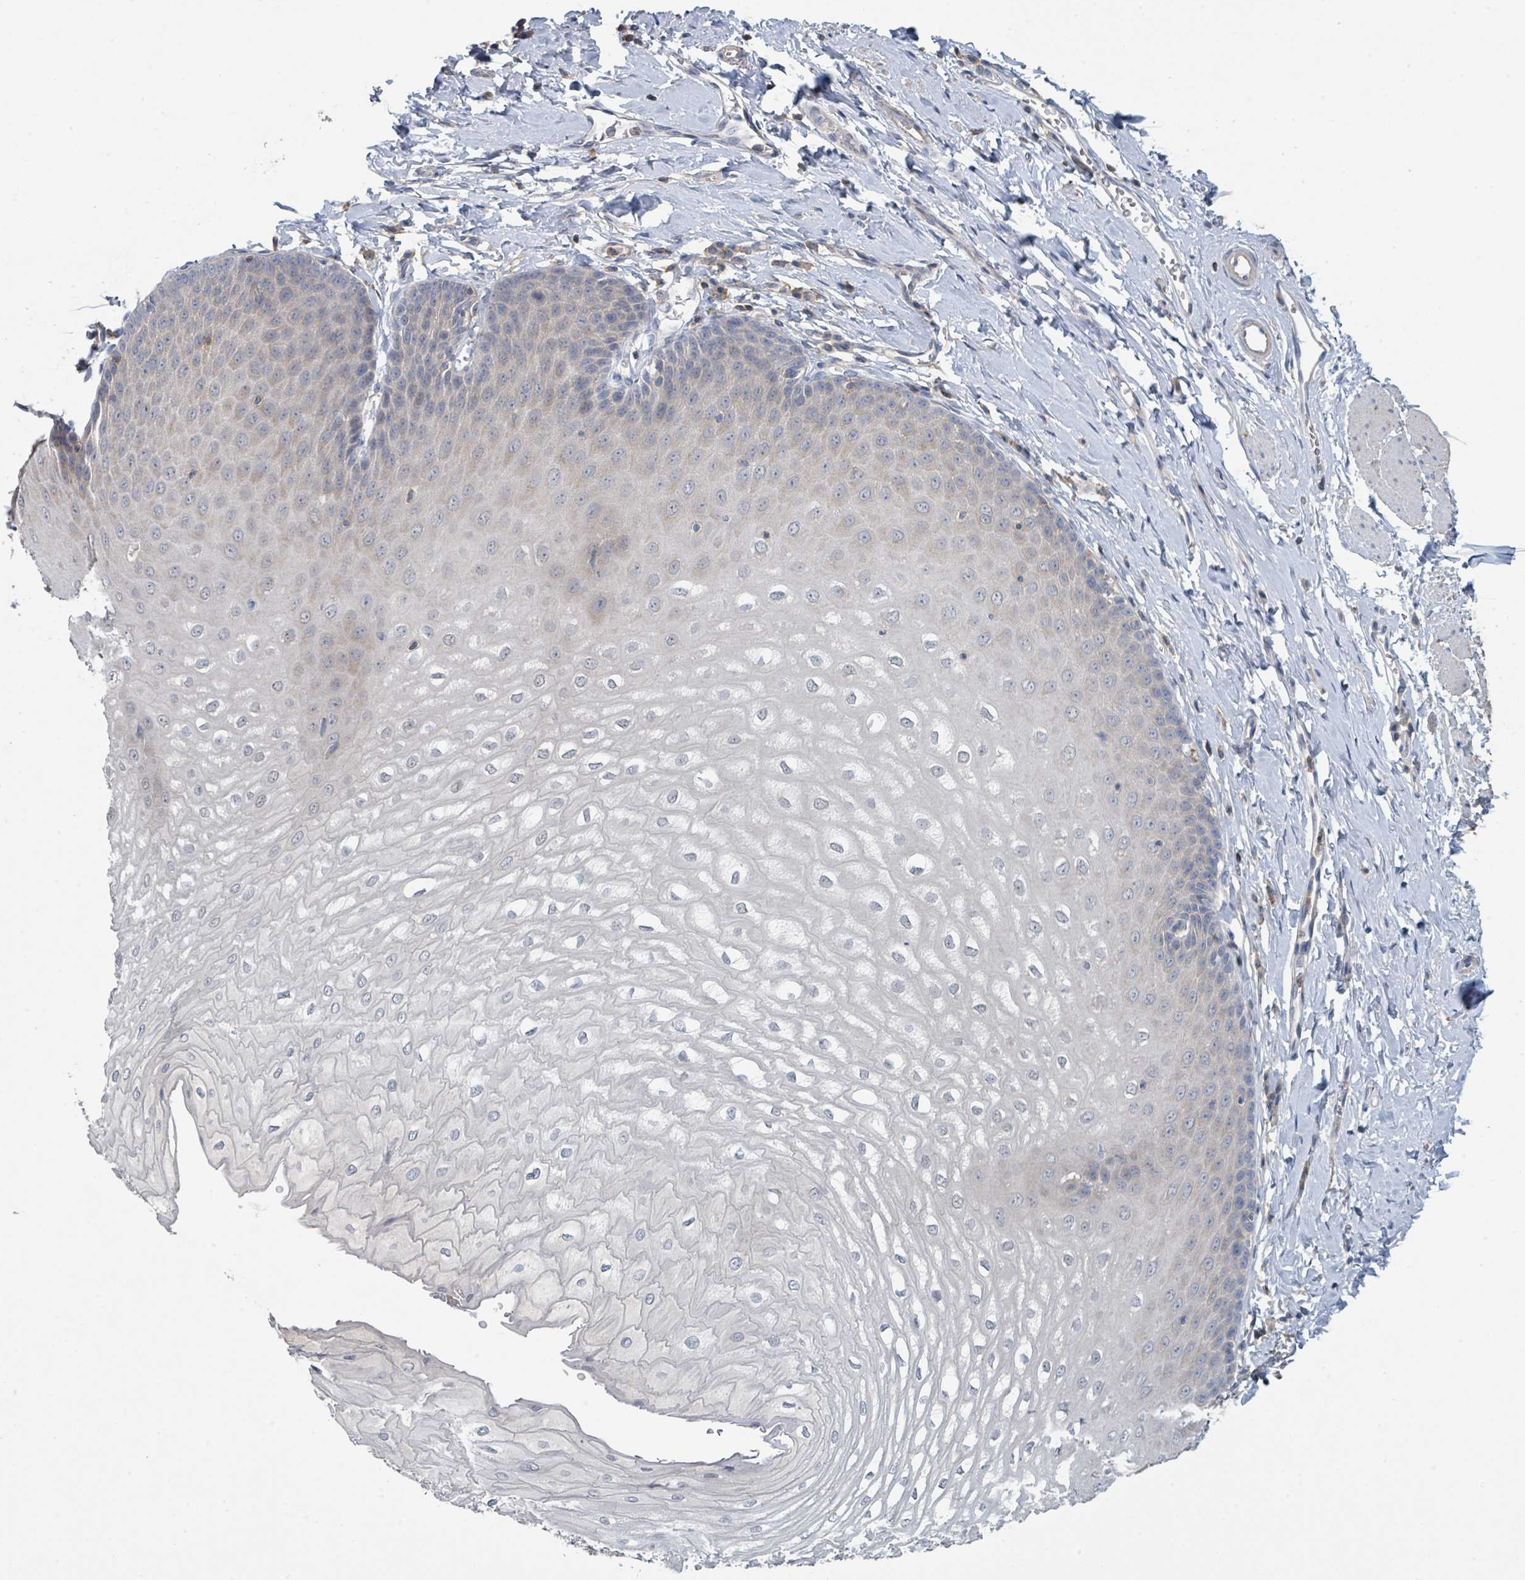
{"staining": {"intensity": "negative", "quantity": "none", "location": "none"}, "tissue": "esophagus", "cell_type": "Squamous epithelial cells", "image_type": "normal", "snomed": [{"axis": "morphology", "description": "Normal tissue, NOS"}, {"axis": "topography", "description": "Esophagus"}], "caption": "Squamous epithelial cells show no significant protein expression in unremarkable esophagus. The staining is performed using DAB brown chromogen with nuclei counter-stained in using hematoxylin.", "gene": "LRRC42", "patient": {"sex": "male", "age": 70}}